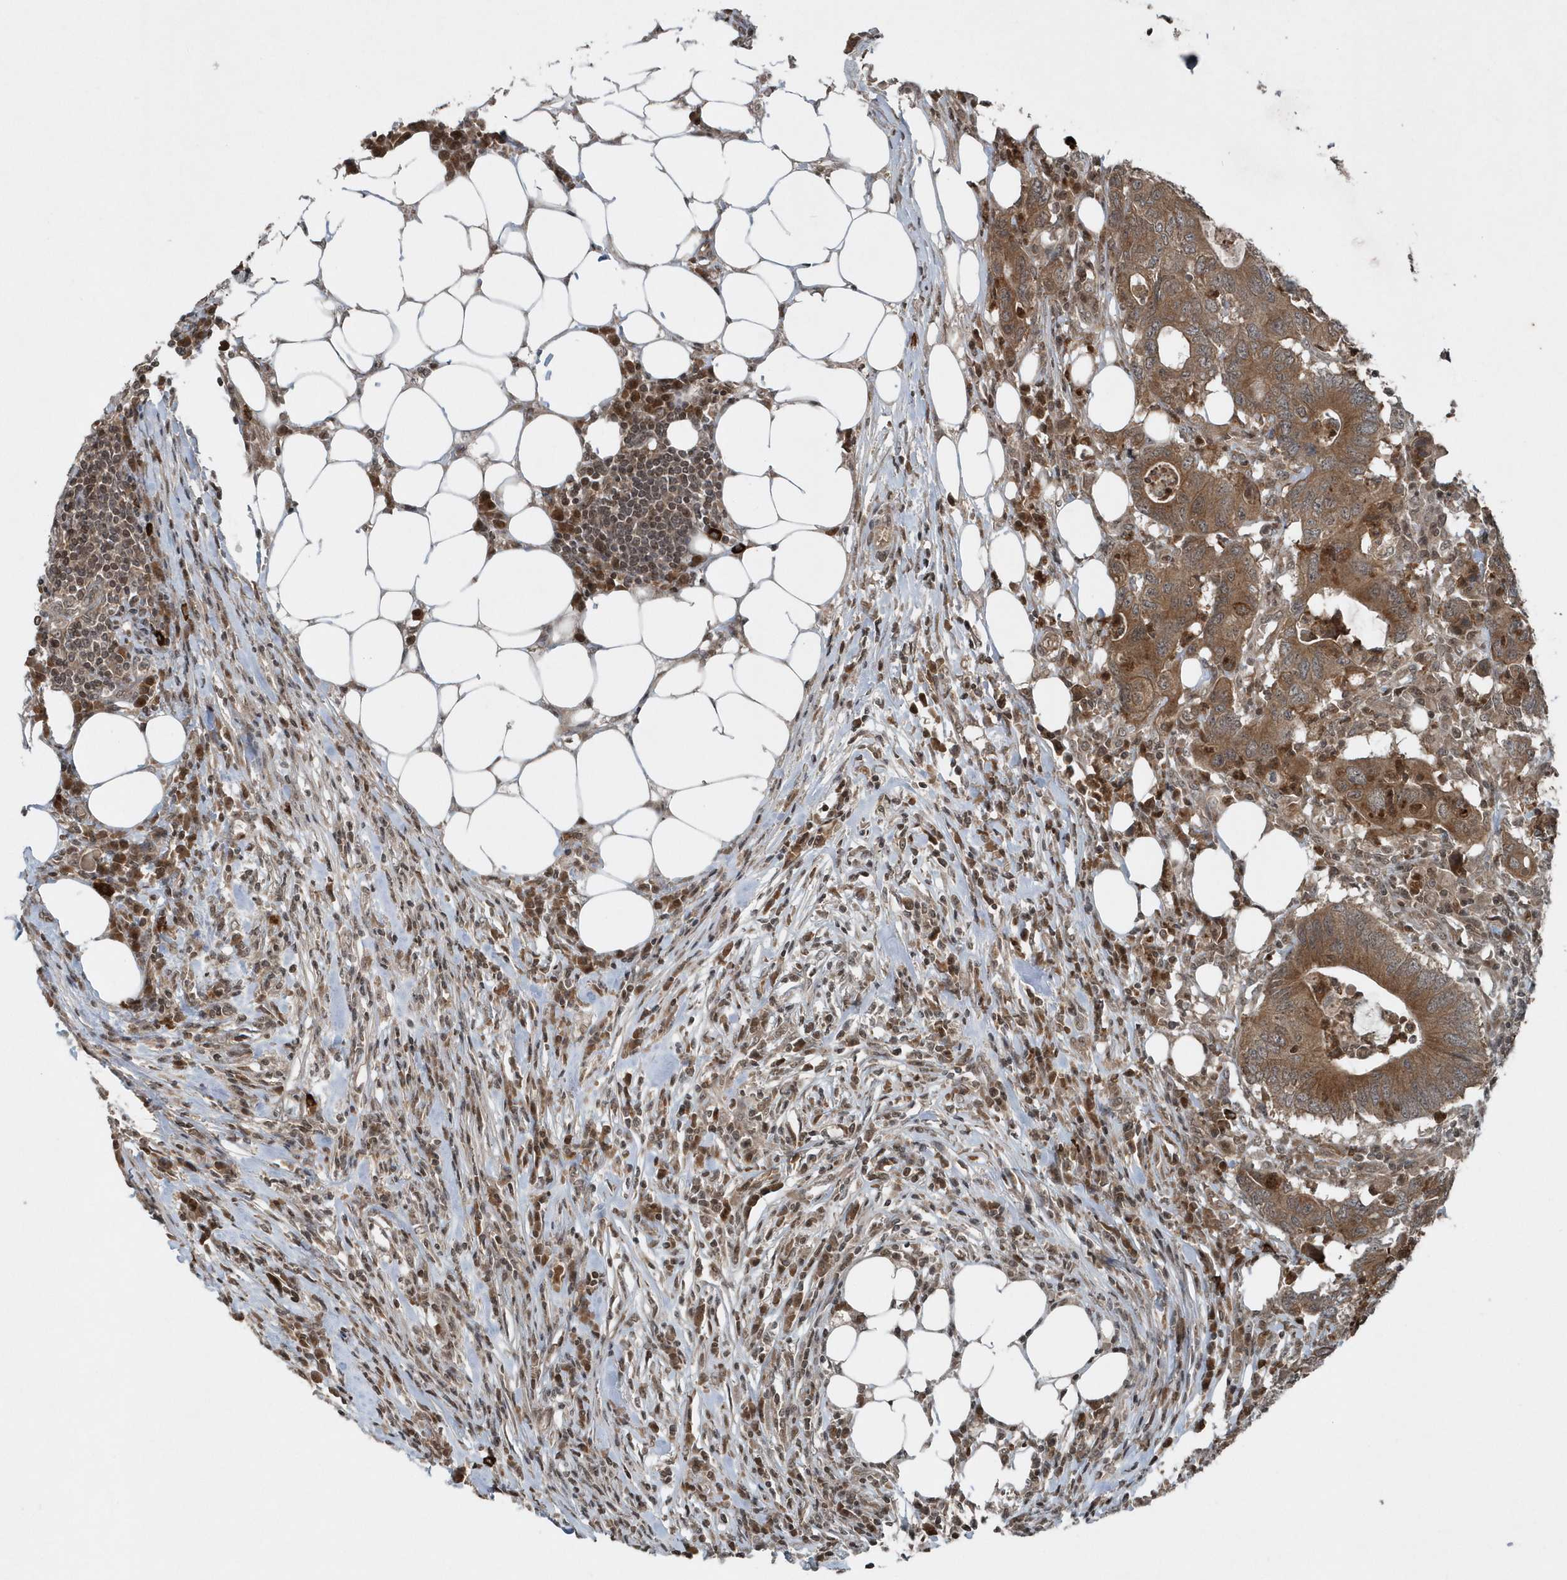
{"staining": {"intensity": "moderate", "quantity": ">75%", "location": "cytoplasmic/membranous"}, "tissue": "colorectal cancer", "cell_type": "Tumor cells", "image_type": "cancer", "snomed": [{"axis": "morphology", "description": "Adenocarcinoma, NOS"}, {"axis": "topography", "description": "Colon"}], "caption": "An immunohistochemistry histopathology image of tumor tissue is shown. Protein staining in brown highlights moderate cytoplasmic/membranous positivity in colorectal cancer (adenocarcinoma) within tumor cells.", "gene": "EIF2B1", "patient": {"sex": "male", "age": 71}}